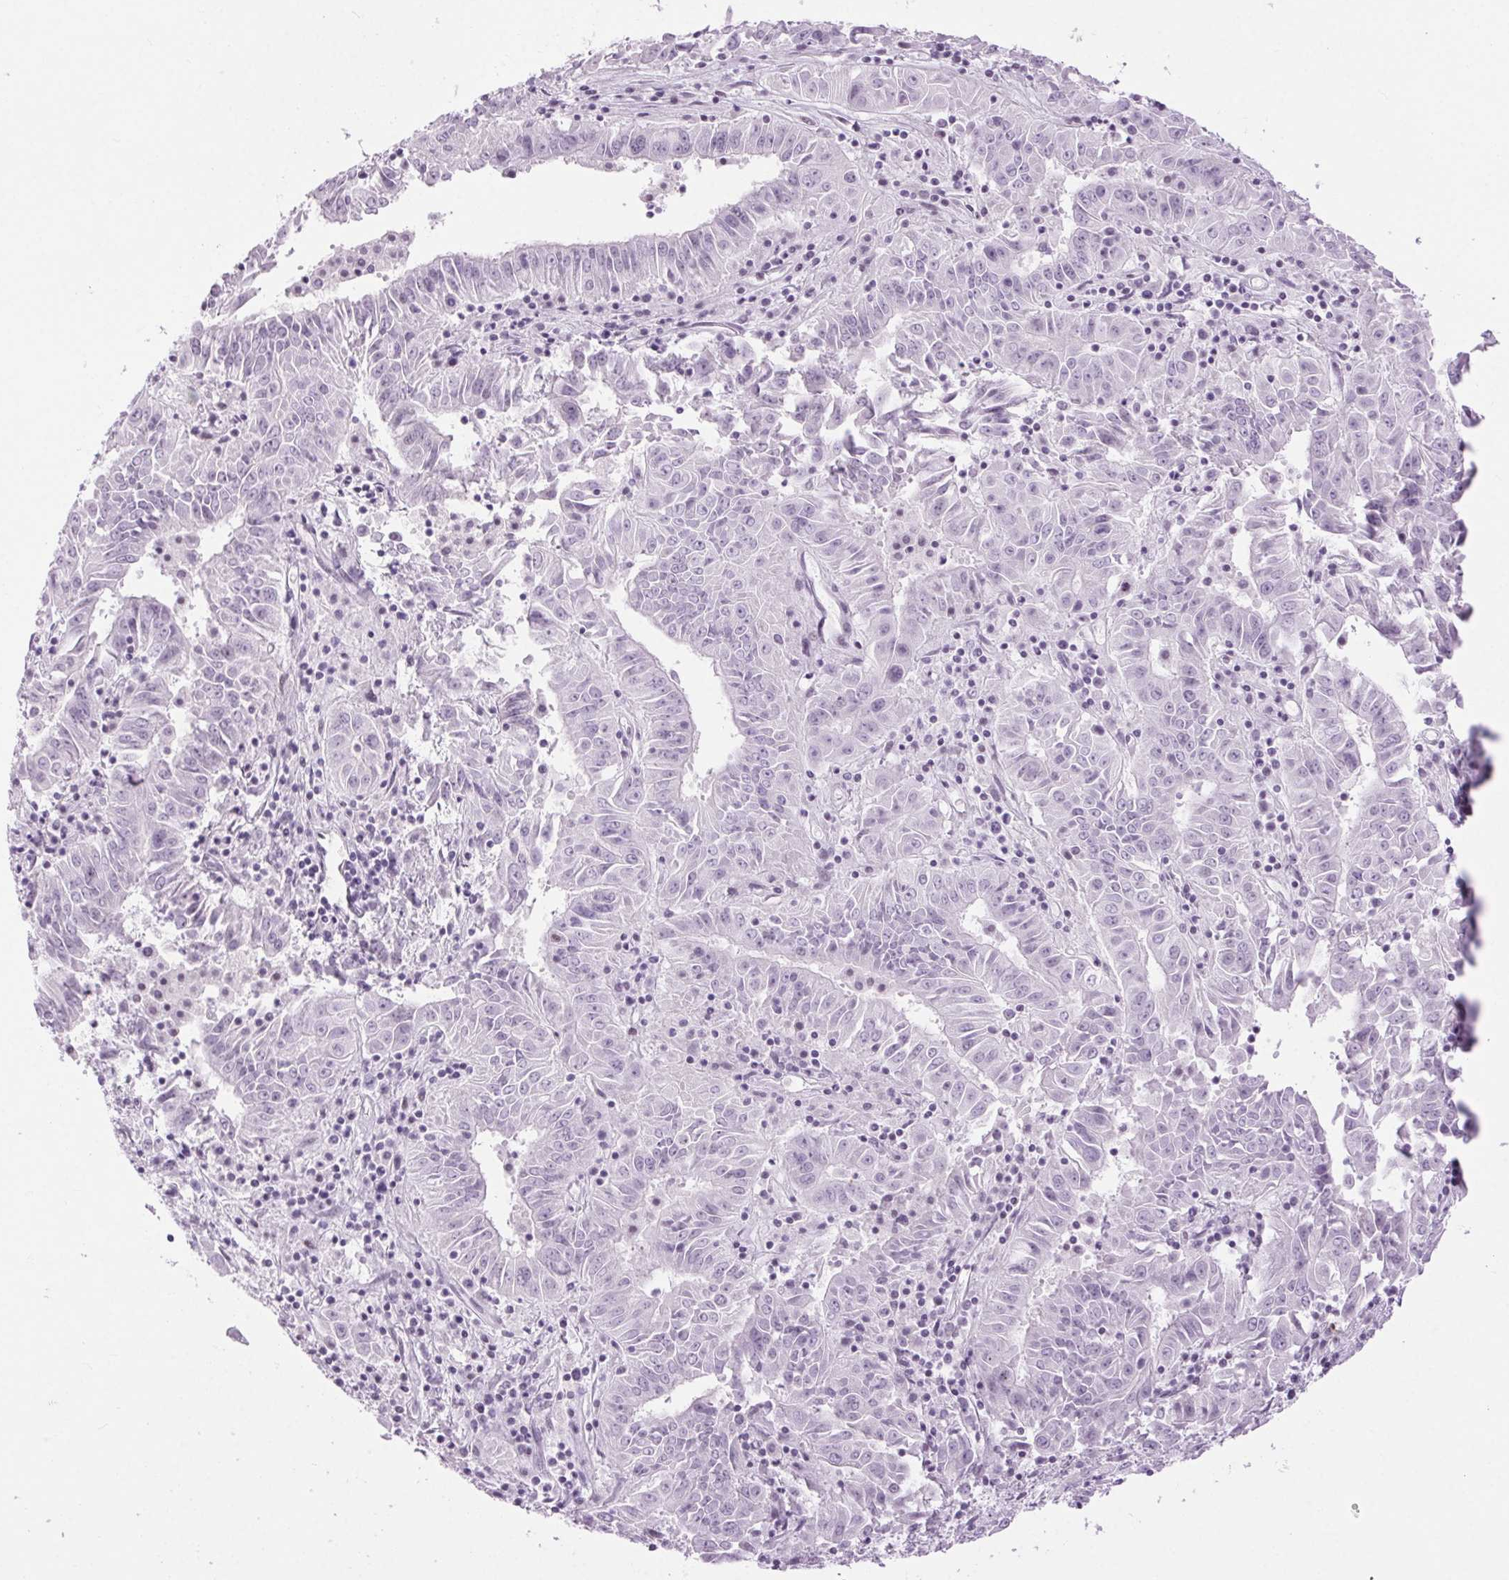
{"staining": {"intensity": "negative", "quantity": "none", "location": "none"}, "tissue": "pancreatic cancer", "cell_type": "Tumor cells", "image_type": "cancer", "snomed": [{"axis": "morphology", "description": "Adenocarcinoma, NOS"}, {"axis": "topography", "description": "Pancreas"}], "caption": "Adenocarcinoma (pancreatic) was stained to show a protein in brown. There is no significant staining in tumor cells.", "gene": "BEND2", "patient": {"sex": "male", "age": 63}}